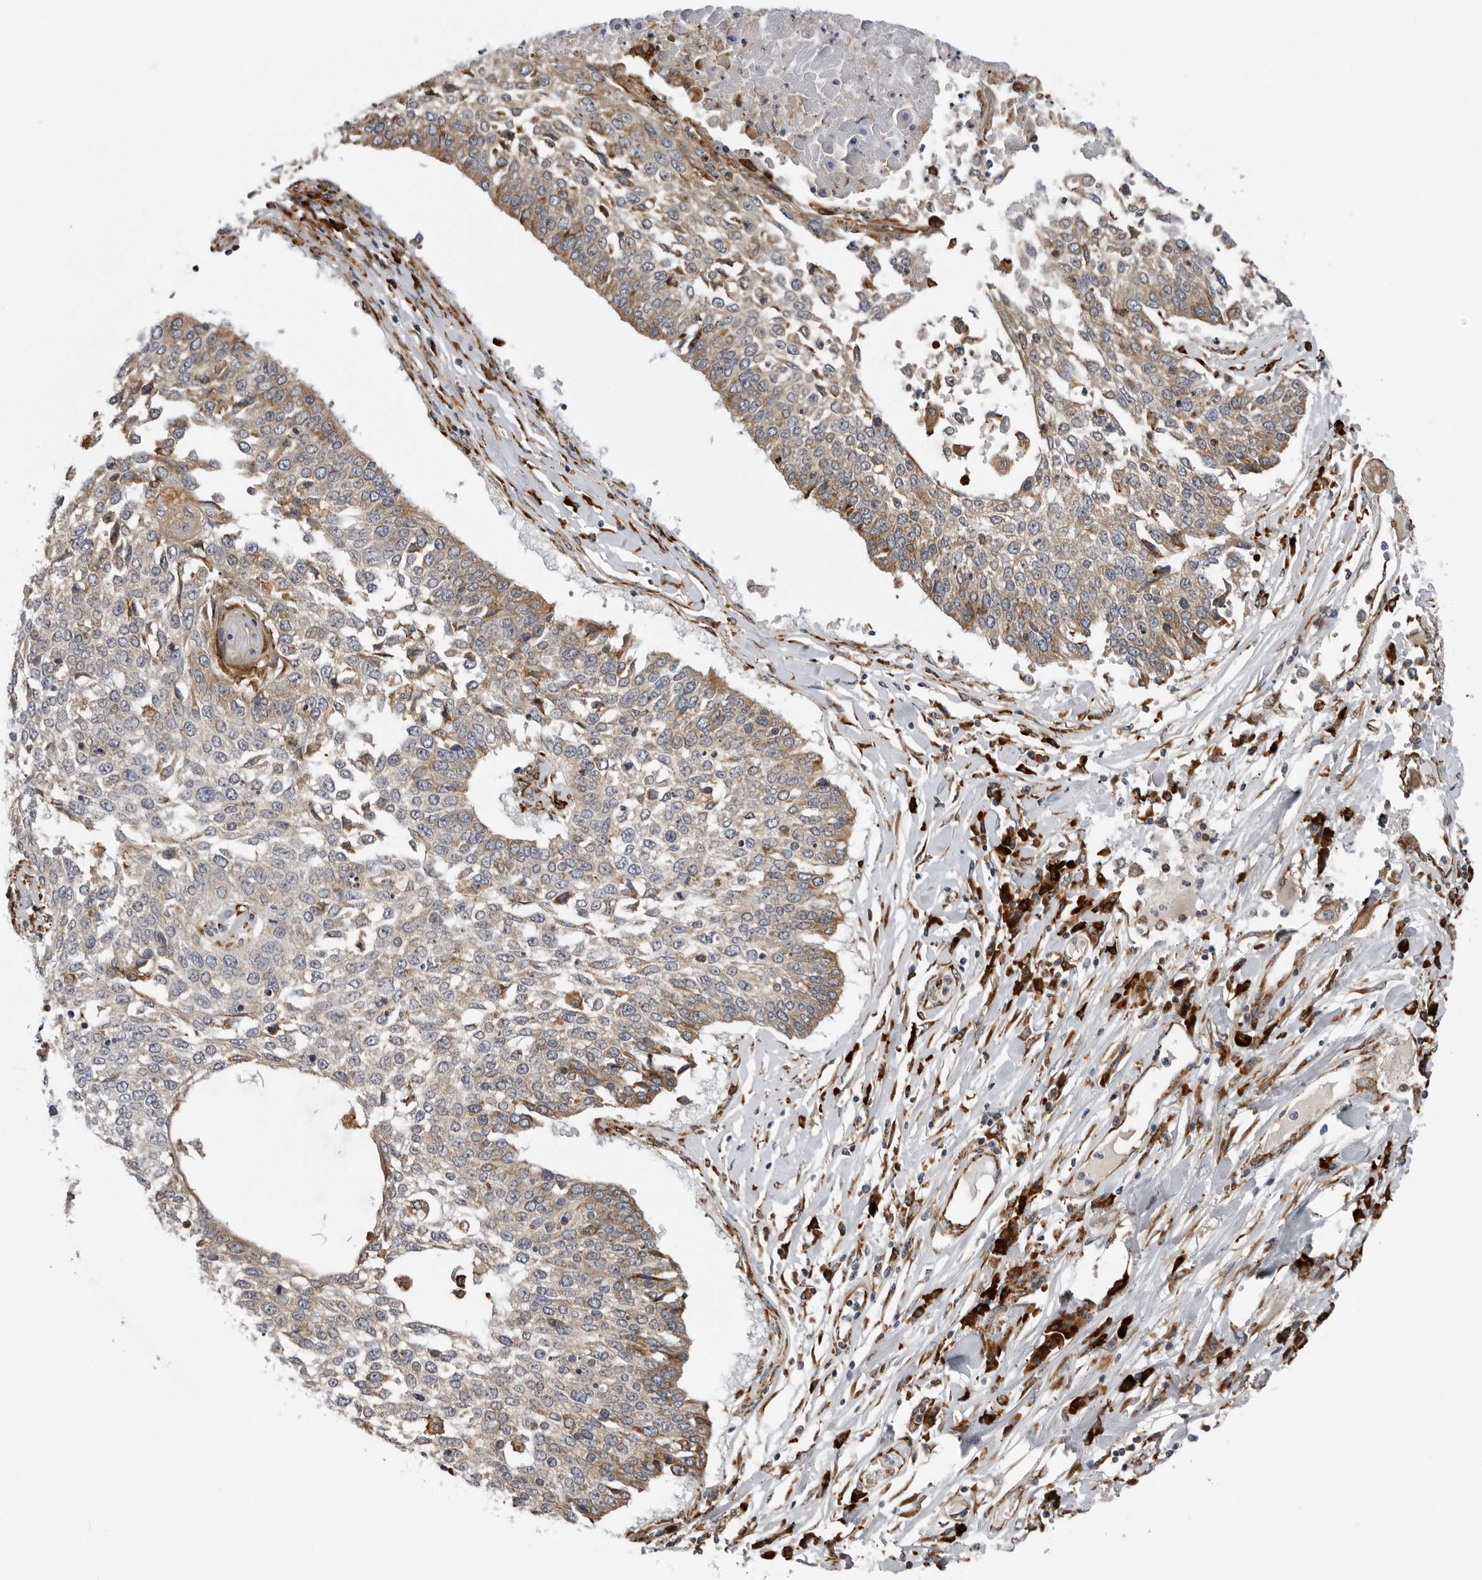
{"staining": {"intensity": "moderate", "quantity": "25%-75%", "location": "cytoplasmic/membranous"}, "tissue": "lung cancer", "cell_type": "Tumor cells", "image_type": "cancer", "snomed": [{"axis": "morphology", "description": "Normal tissue, NOS"}, {"axis": "morphology", "description": "Squamous cell carcinoma, NOS"}, {"axis": "topography", "description": "Cartilage tissue"}, {"axis": "topography", "description": "Bronchus"}, {"axis": "topography", "description": "Lung"}, {"axis": "topography", "description": "Peripheral nerve tissue"}], "caption": "This is an image of IHC staining of squamous cell carcinoma (lung), which shows moderate positivity in the cytoplasmic/membranous of tumor cells.", "gene": "ALPK2", "patient": {"sex": "female", "age": 49}}